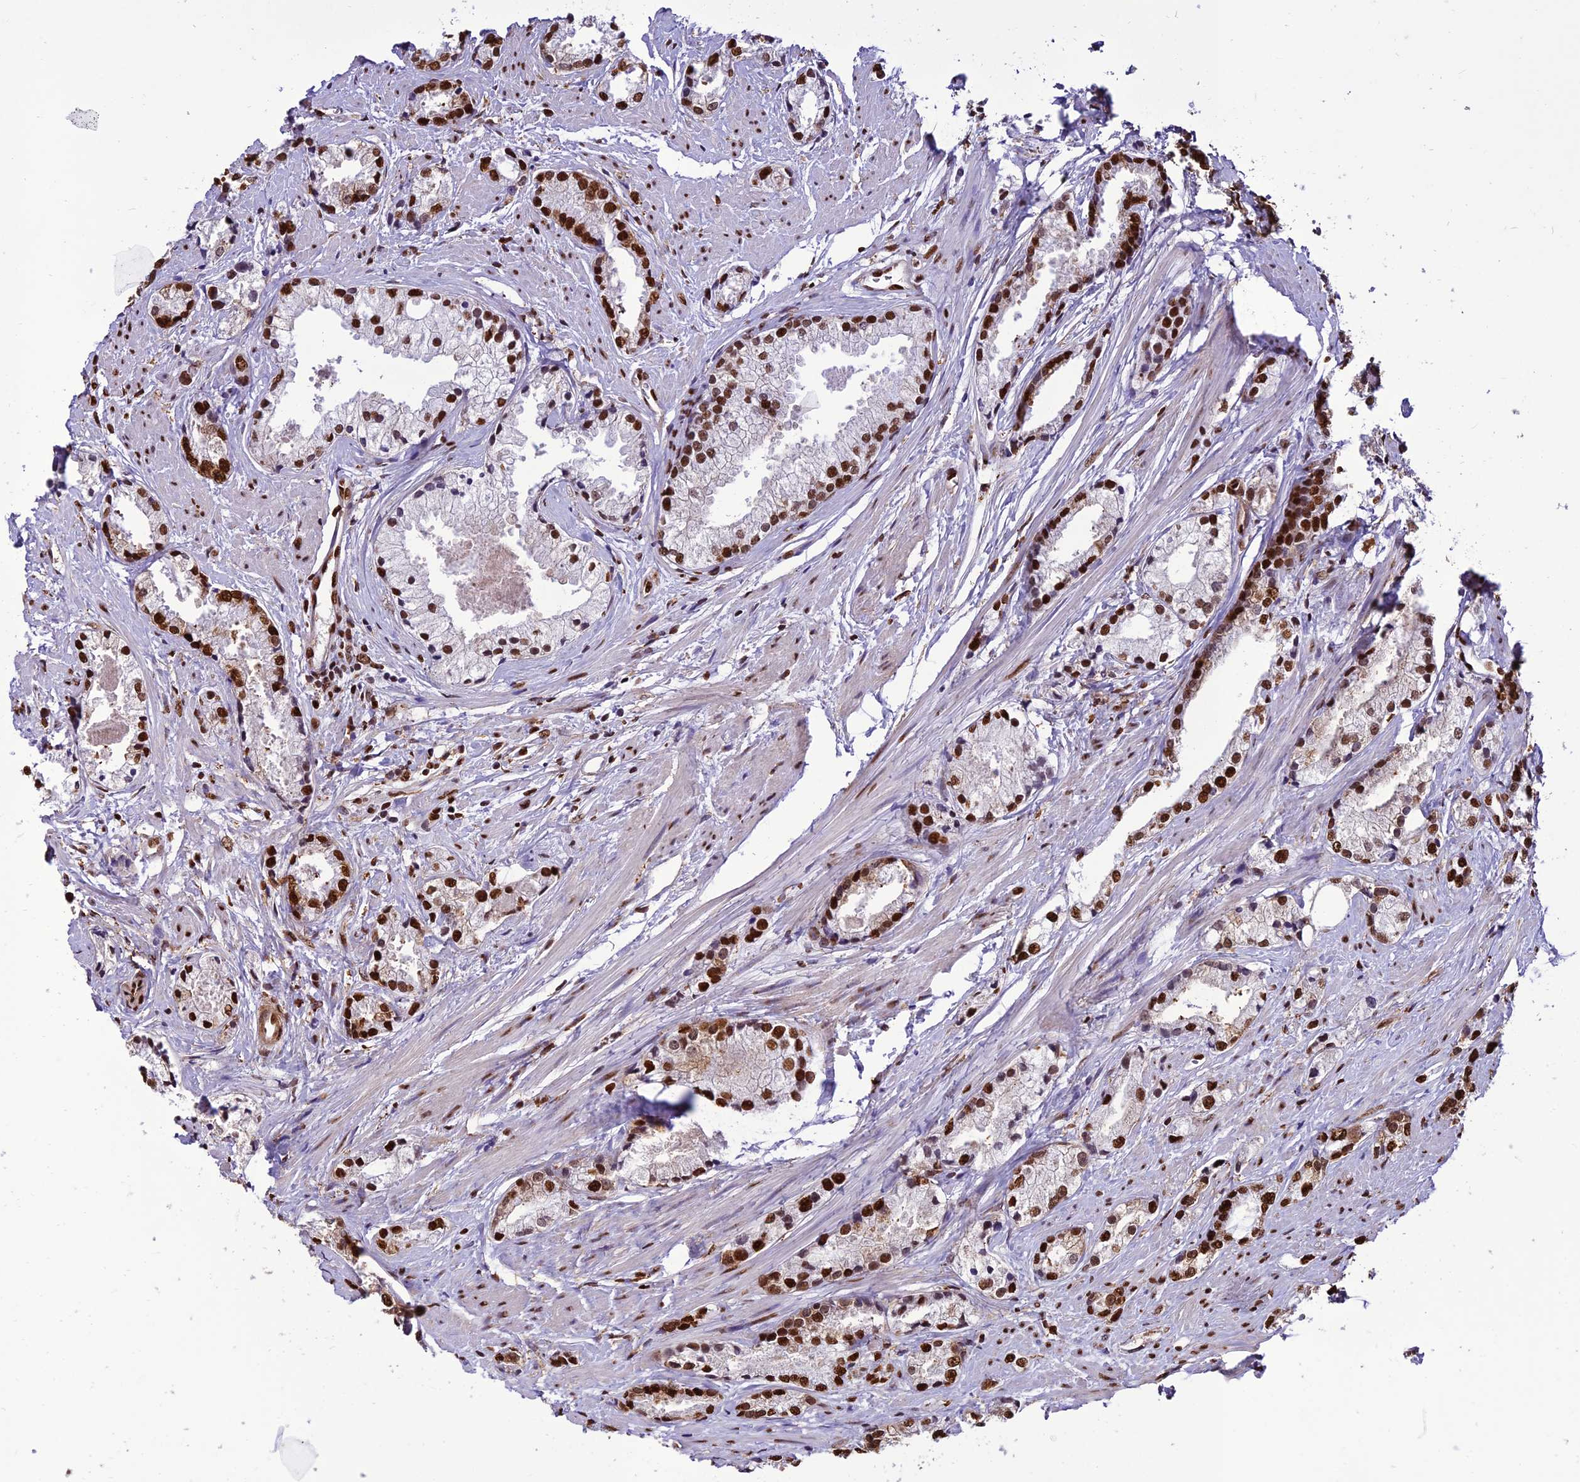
{"staining": {"intensity": "strong", "quantity": "25%-75%", "location": "cytoplasmic/membranous,nuclear"}, "tissue": "prostate cancer", "cell_type": "Tumor cells", "image_type": "cancer", "snomed": [{"axis": "morphology", "description": "Adenocarcinoma, High grade"}, {"axis": "topography", "description": "Prostate"}], "caption": "Protein expression analysis of high-grade adenocarcinoma (prostate) shows strong cytoplasmic/membranous and nuclear staining in approximately 25%-75% of tumor cells.", "gene": "INO80E", "patient": {"sex": "male", "age": 66}}